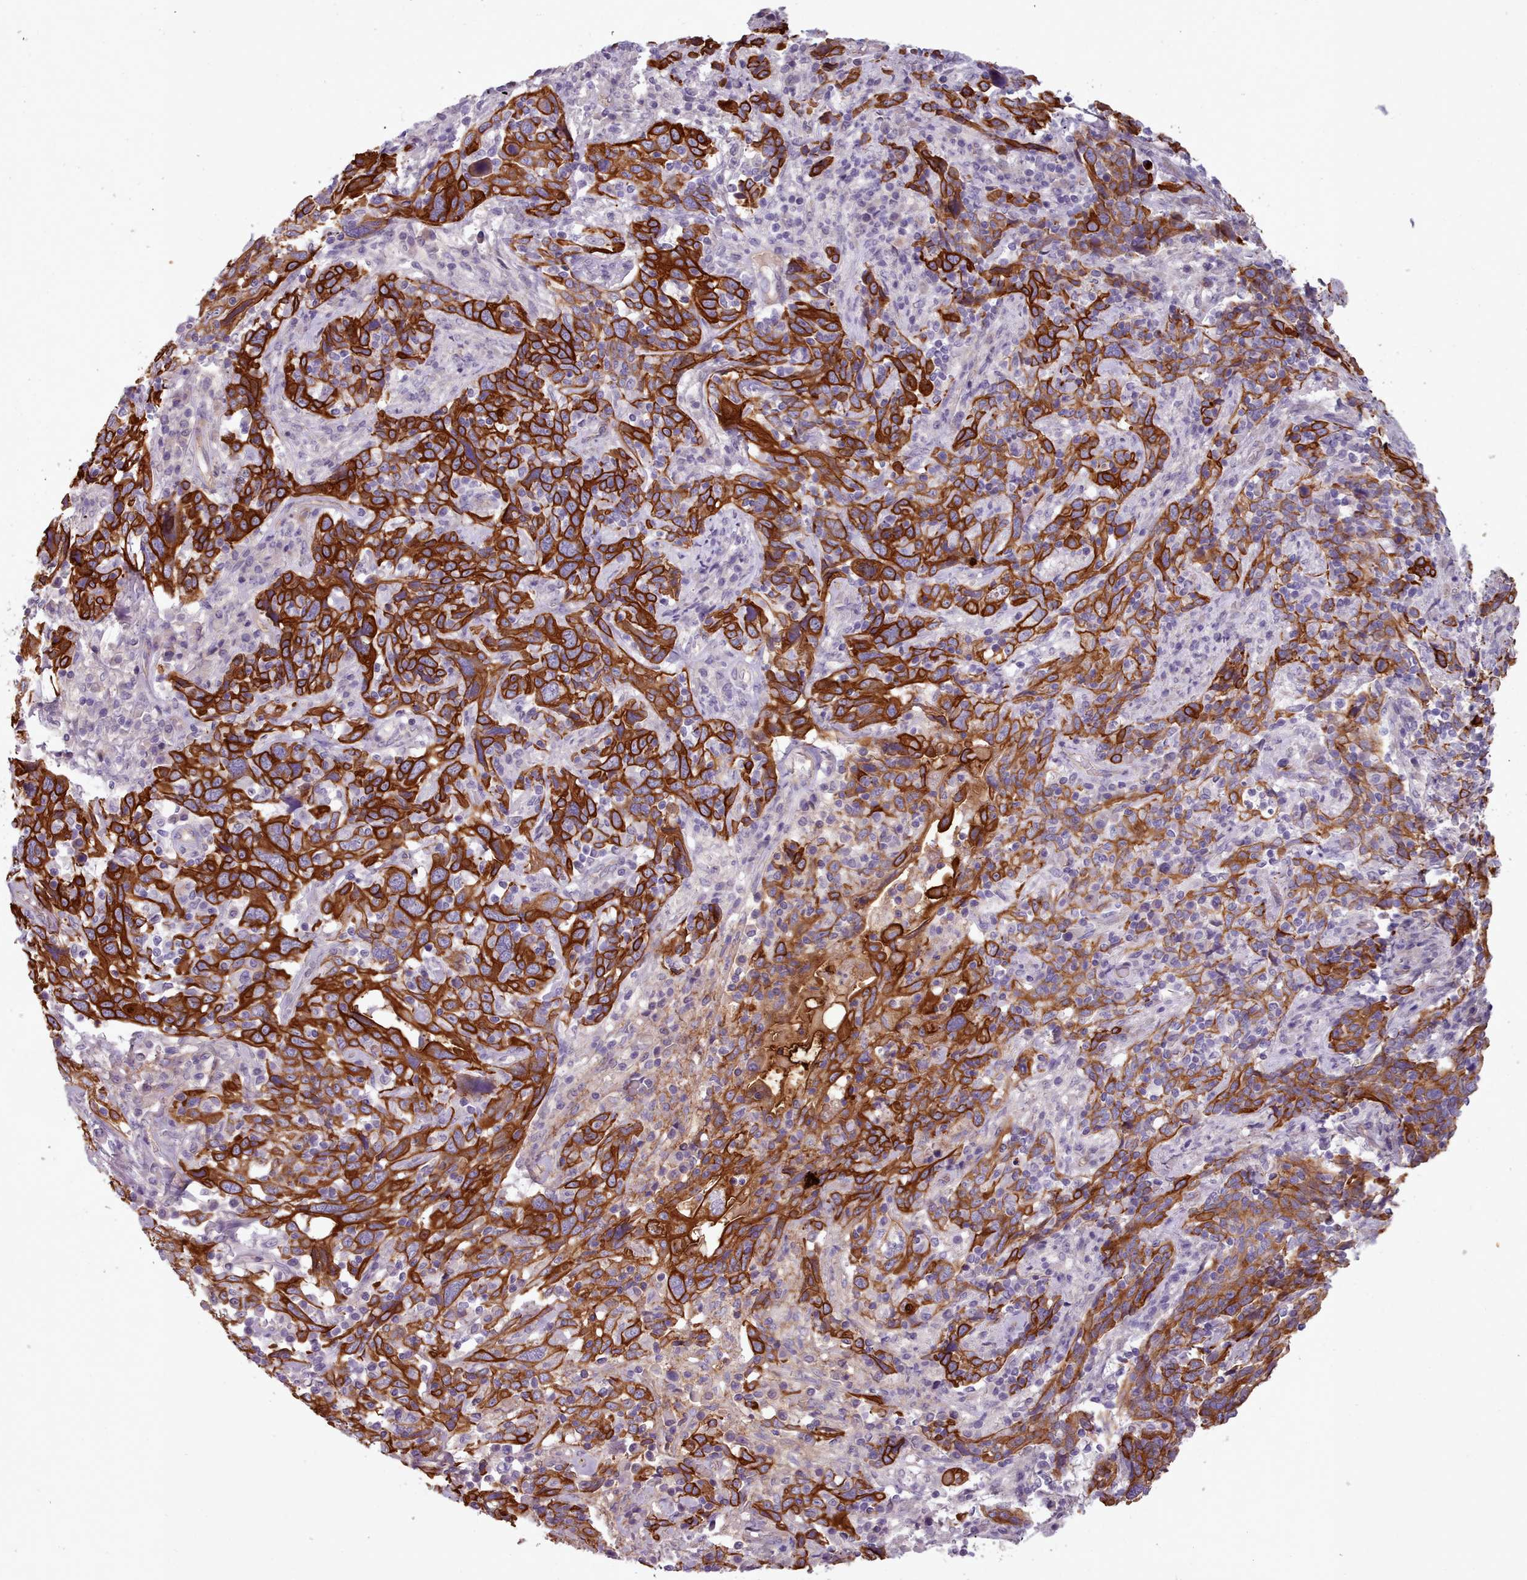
{"staining": {"intensity": "strong", "quantity": ">75%", "location": "cytoplasmic/membranous"}, "tissue": "cervical cancer", "cell_type": "Tumor cells", "image_type": "cancer", "snomed": [{"axis": "morphology", "description": "Squamous cell carcinoma, NOS"}, {"axis": "topography", "description": "Cervix"}], "caption": "Protein staining of cervical squamous cell carcinoma tissue exhibits strong cytoplasmic/membranous positivity in about >75% of tumor cells.", "gene": "PLD4", "patient": {"sex": "female", "age": 46}}